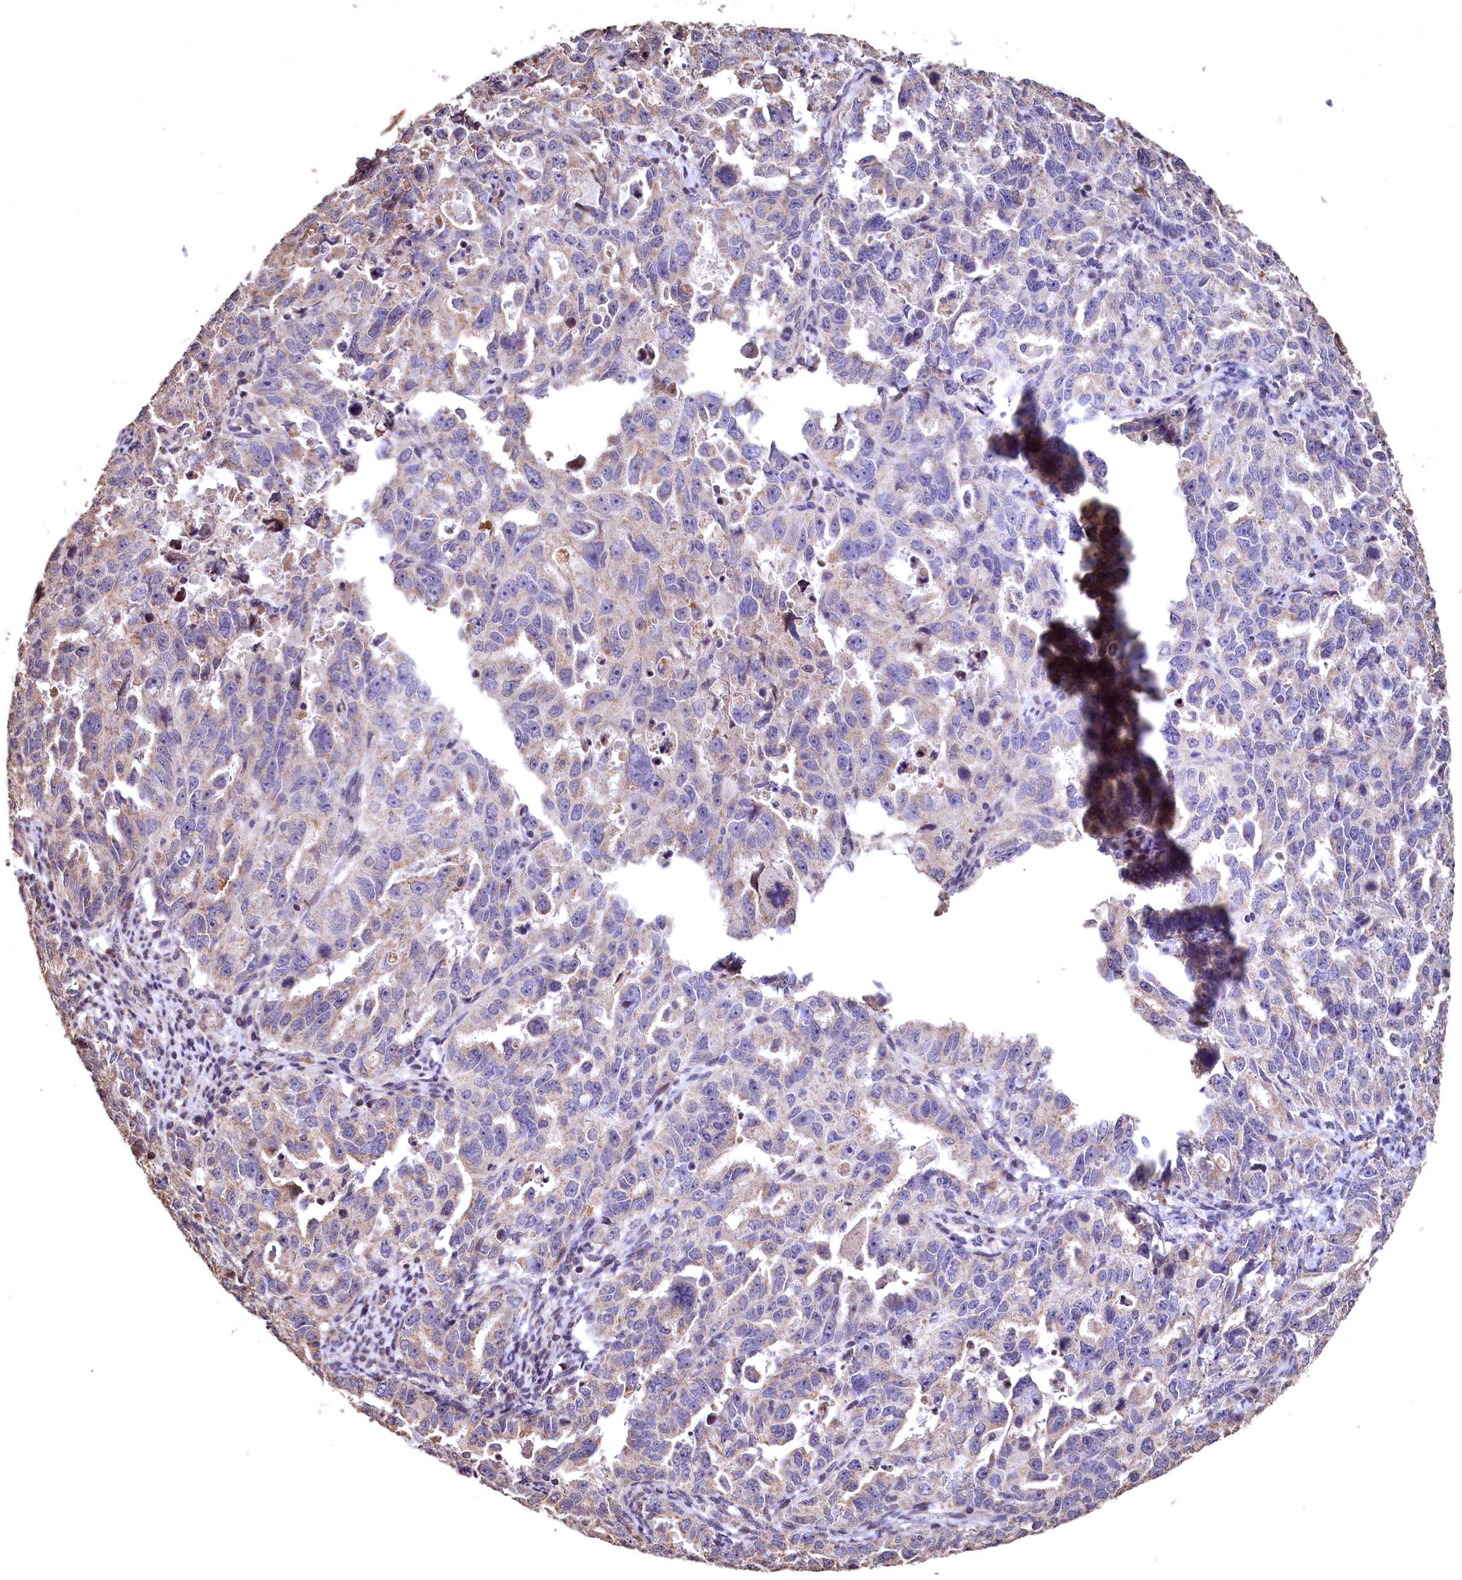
{"staining": {"intensity": "negative", "quantity": "none", "location": "none"}, "tissue": "endometrial cancer", "cell_type": "Tumor cells", "image_type": "cancer", "snomed": [{"axis": "morphology", "description": "Adenocarcinoma, NOS"}, {"axis": "topography", "description": "Endometrium"}], "caption": "Tumor cells are negative for brown protein staining in adenocarcinoma (endometrial).", "gene": "SPTA1", "patient": {"sex": "female", "age": 65}}